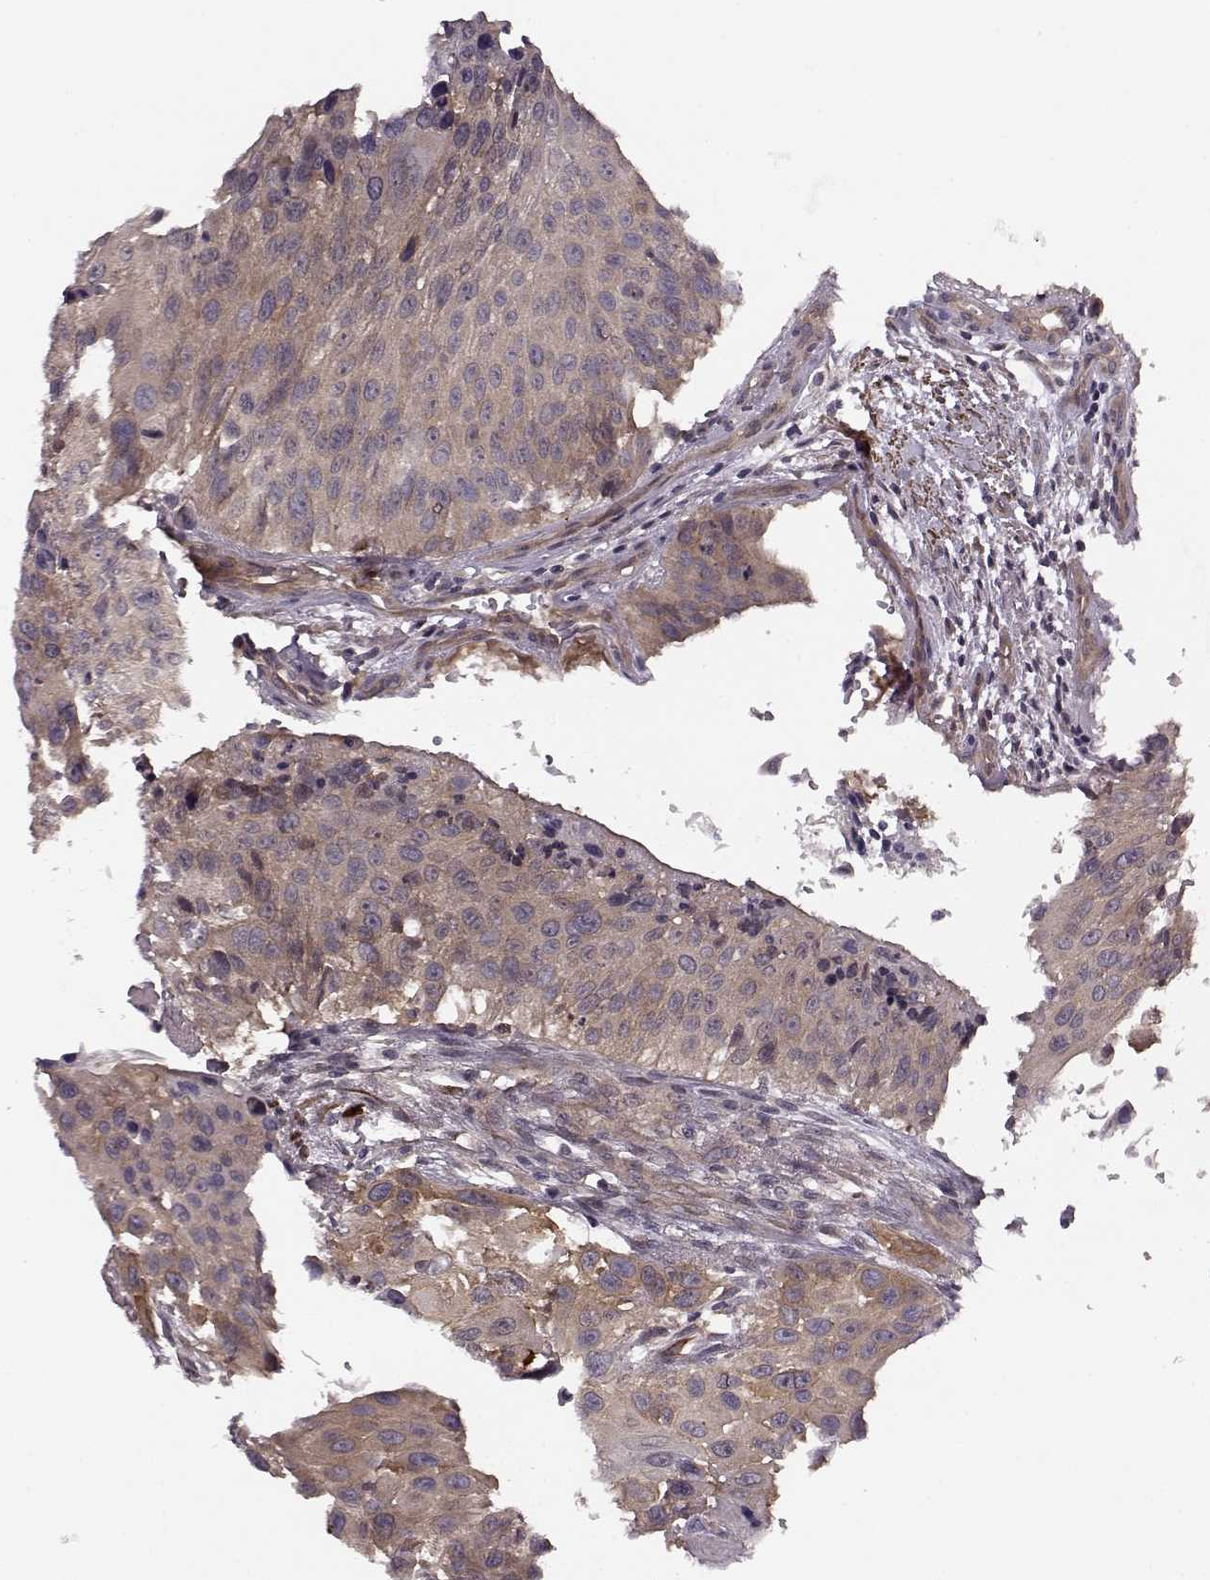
{"staining": {"intensity": "weak", "quantity": "<25%", "location": "cytoplasmic/membranous"}, "tissue": "urothelial cancer", "cell_type": "Tumor cells", "image_type": "cancer", "snomed": [{"axis": "morphology", "description": "Urothelial carcinoma, NOS"}, {"axis": "topography", "description": "Urinary bladder"}], "caption": "Tumor cells show no significant positivity in transitional cell carcinoma.", "gene": "SLAIN2", "patient": {"sex": "male", "age": 55}}